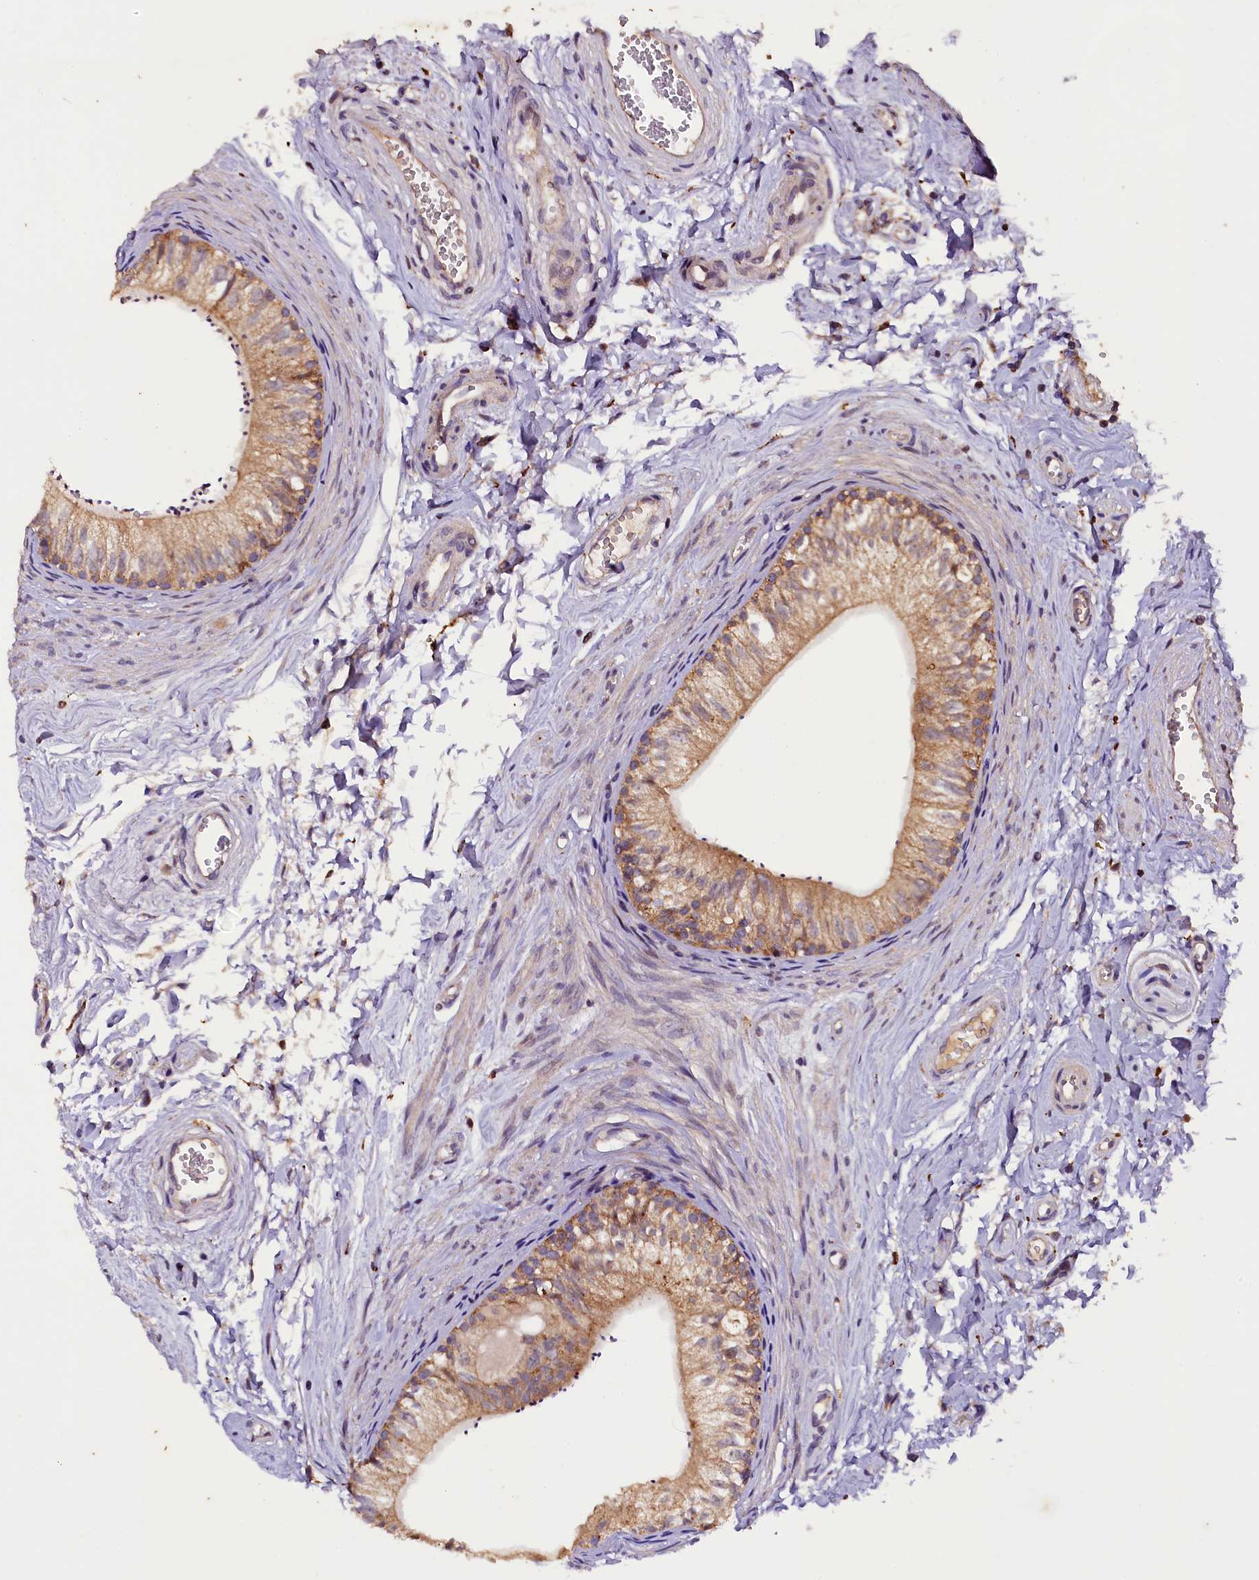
{"staining": {"intensity": "moderate", "quantity": ">75%", "location": "cytoplasmic/membranous"}, "tissue": "epididymis", "cell_type": "Glandular cells", "image_type": "normal", "snomed": [{"axis": "morphology", "description": "Normal tissue, NOS"}, {"axis": "topography", "description": "Epididymis"}], "caption": "Immunohistochemistry (IHC) (DAB (3,3'-diaminobenzidine)) staining of benign epididymis exhibits moderate cytoplasmic/membranous protein positivity in approximately >75% of glandular cells. (Stains: DAB in brown, nuclei in blue, Microscopy: brightfield microscopy at high magnification).", "gene": "PLXNB1", "patient": {"sex": "male", "age": 56}}